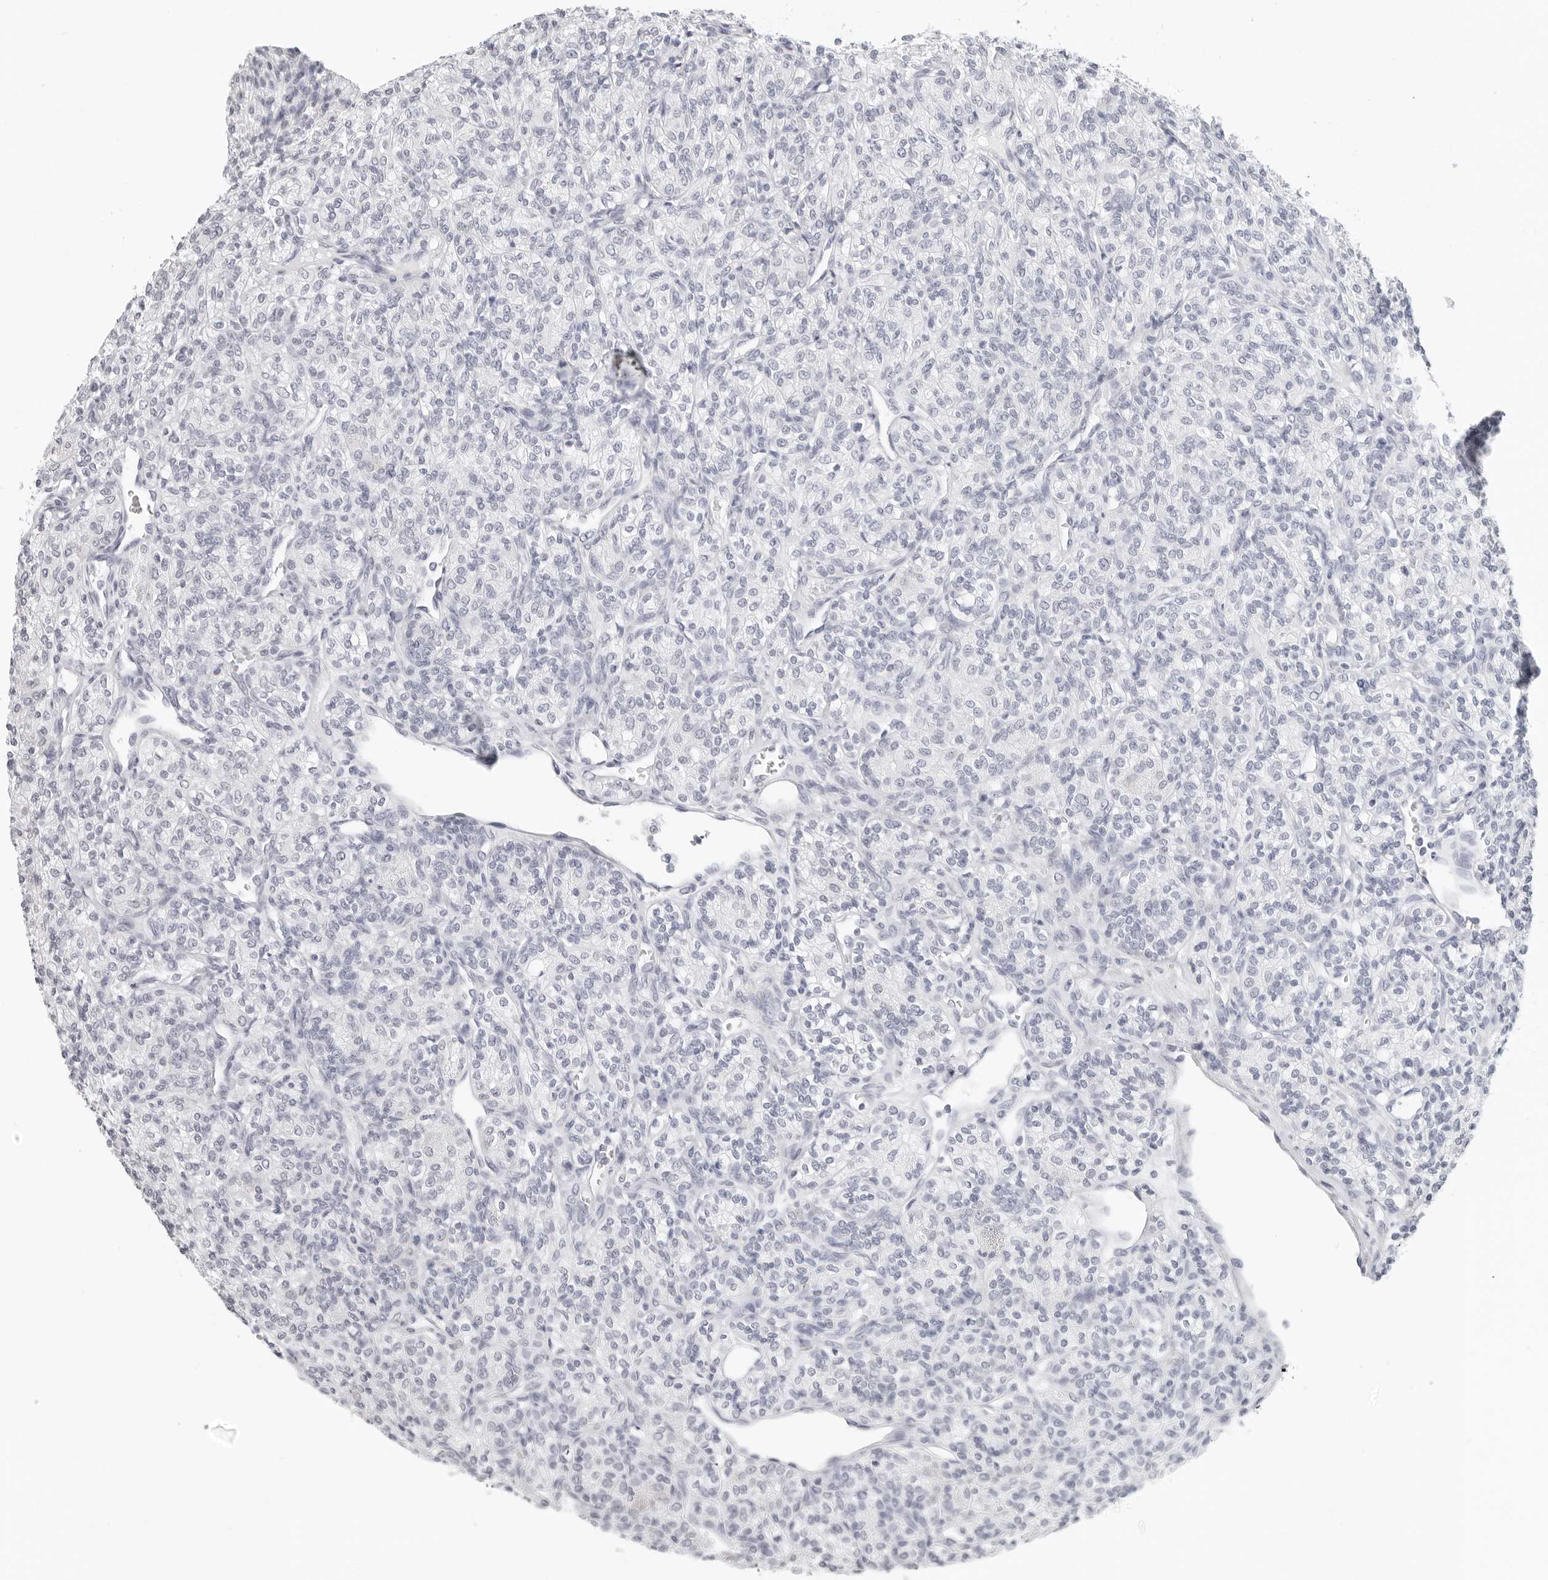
{"staining": {"intensity": "negative", "quantity": "none", "location": "none"}, "tissue": "renal cancer", "cell_type": "Tumor cells", "image_type": "cancer", "snomed": [{"axis": "morphology", "description": "Adenocarcinoma, NOS"}, {"axis": "topography", "description": "Kidney"}], "caption": "Micrograph shows no significant protein positivity in tumor cells of renal cancer (adenocarcinoma). (DAB (3,3'-diaminobenzidine) IHC visualized using brightfield microscopy, high magnification).", "gene": "AGMAT", "patient": {"sex": "male", "age": 77}}